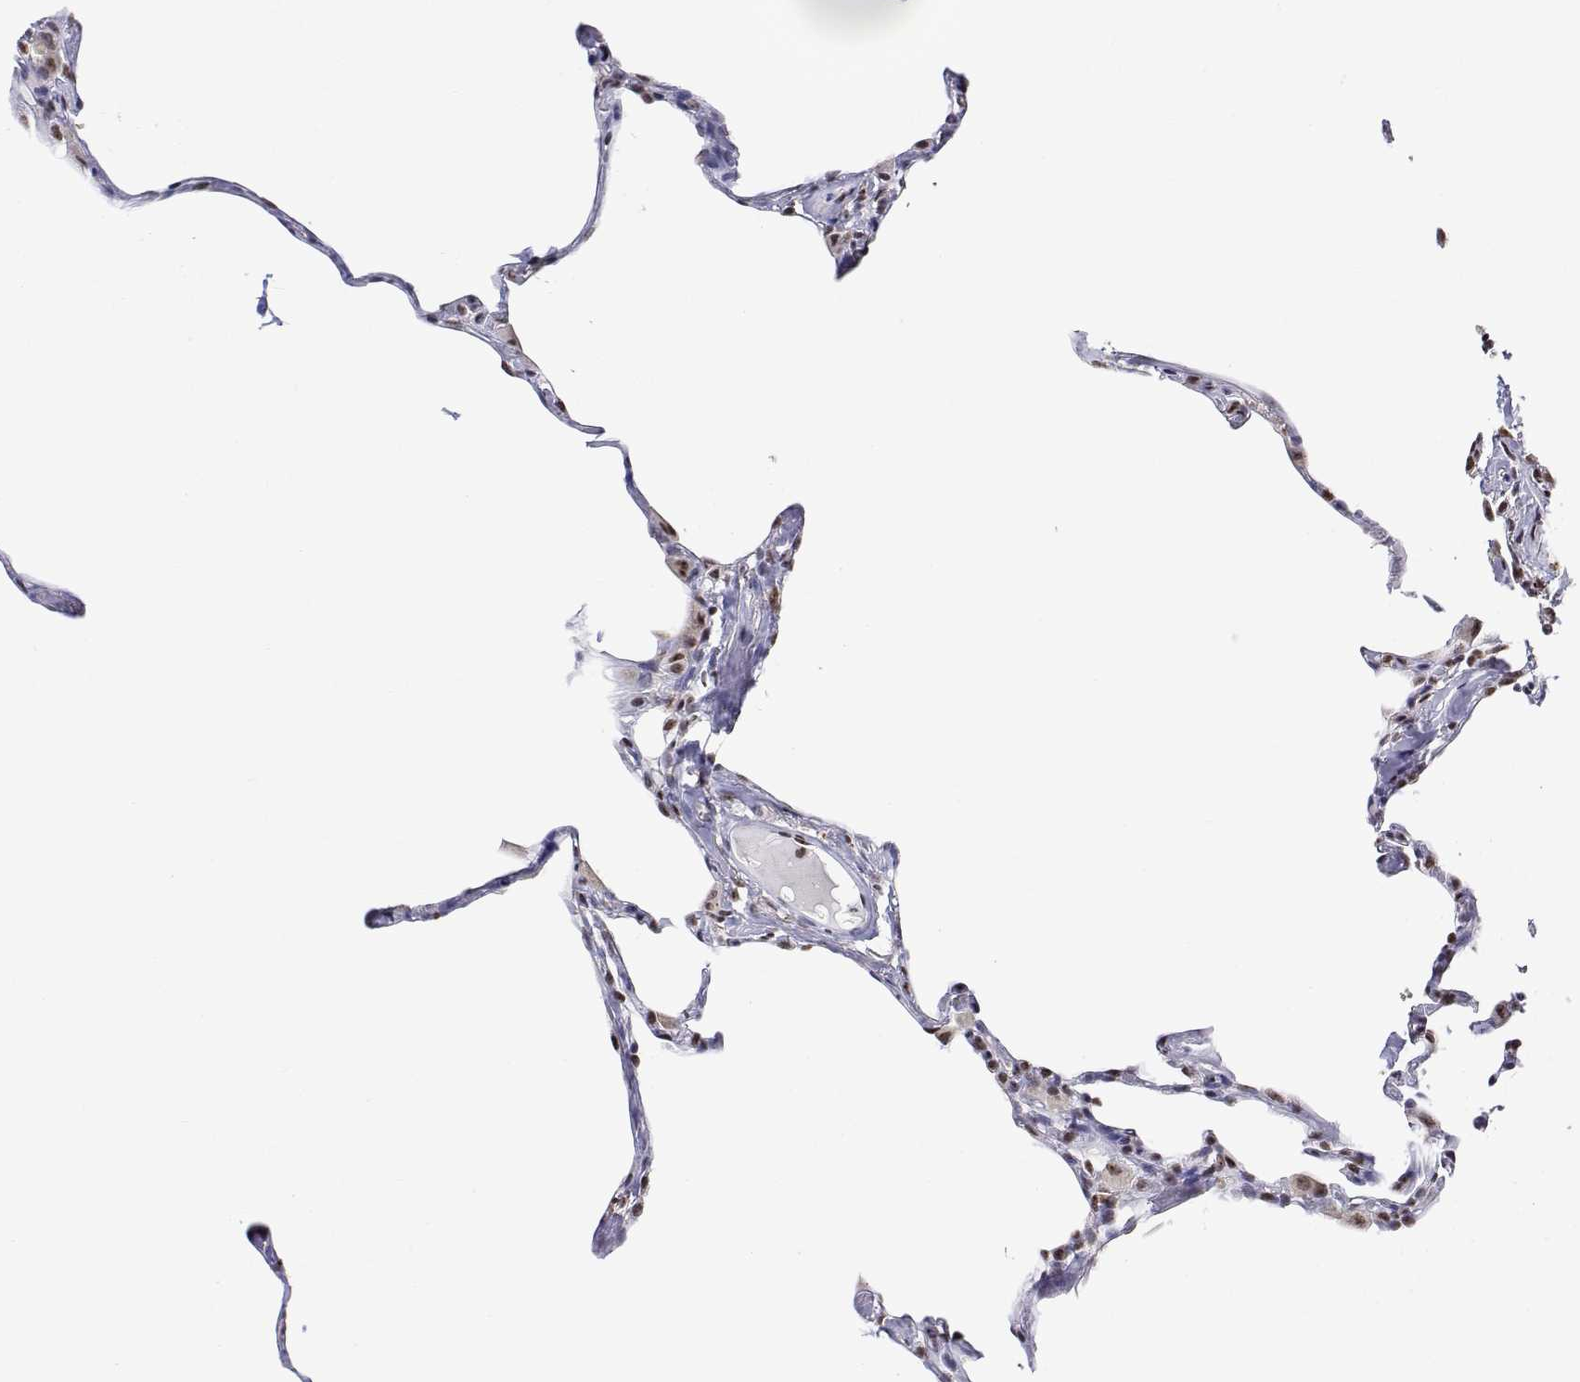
{"staining": {"intensity": "moderate", "quantity": "<25%", "location": "nuclear"}, "tissue": "lung", "cell_type": "Alveolar cells", "image_type": "normal", "snomed": [{"axis": "morphology", "description": "Normal tissue, NOS"}, {"axis": "topography", "description": "Lung"}], "caption": "IHC photomicrograph of unremarkable human lung stained for a protein (brown), which reveals low levels of moderate nuclear staining in about <25% of alveolar cells.", "gene": "ADAR", "patient": {"sex": "male", "age": 65}}